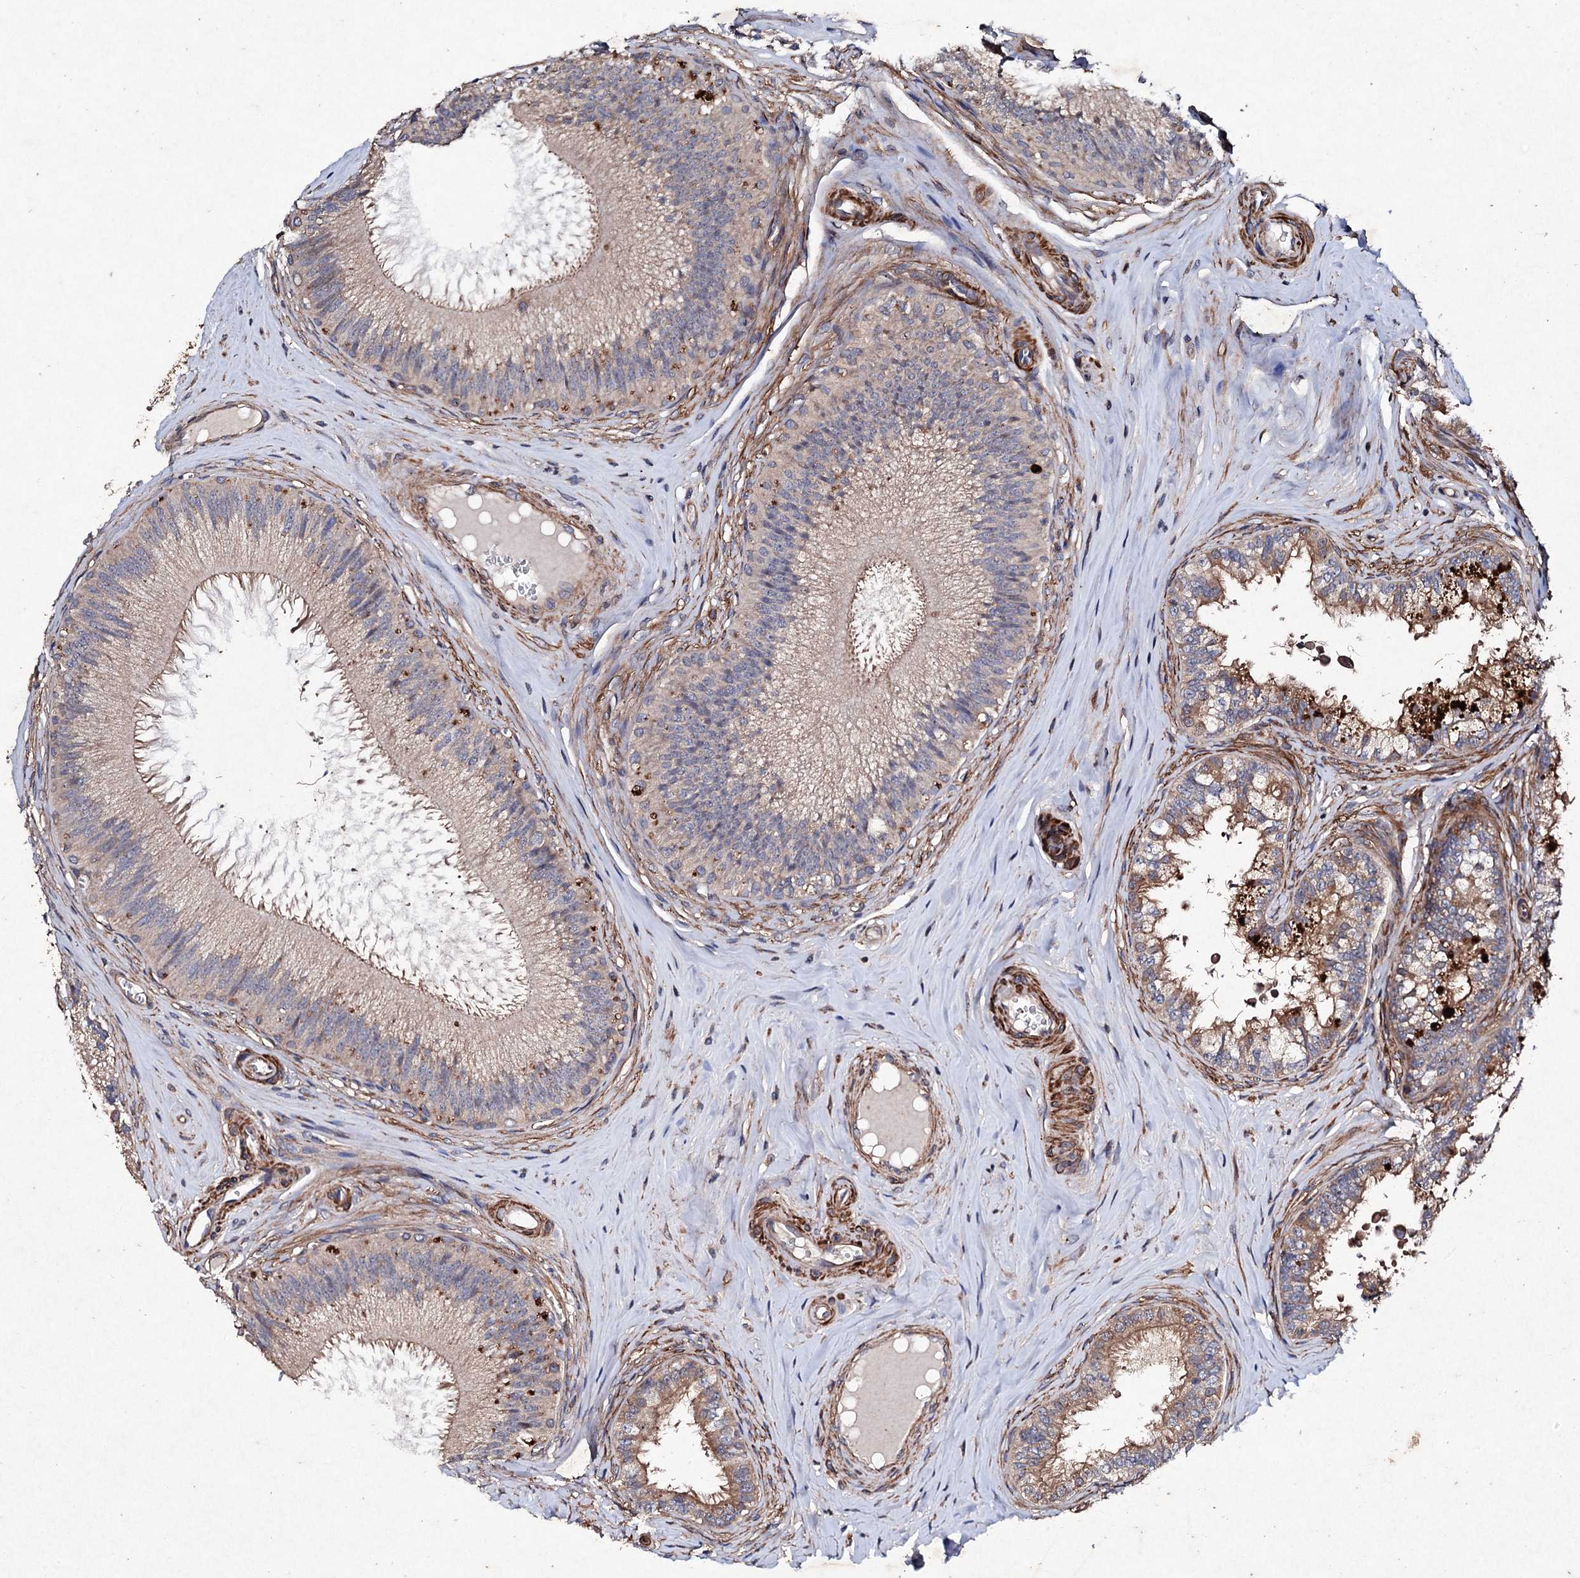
{"staining": {"intensity": "weak", "quantity": "<25%", "location": "cytoplasmic/membranous"}, "tissue": "epididymis", "cell_type": "Glandular cells", "image_type": "normal", "snomed": [{"axis": "morphology", "description": "Normal tissue, NOS"}, {"axis": "topography", "description": "Epididymis"}], "caption": "DAB (3,3'-diaminobenzidine) immunohistochemical staining of benign human epididymis displays no significant expression in glandular cells. (Immunohistochemistry (ihc), brightfield microscopy, high magnification).", "gene": "MOCOS", "patient": {"sex": "male", "age": 46}}